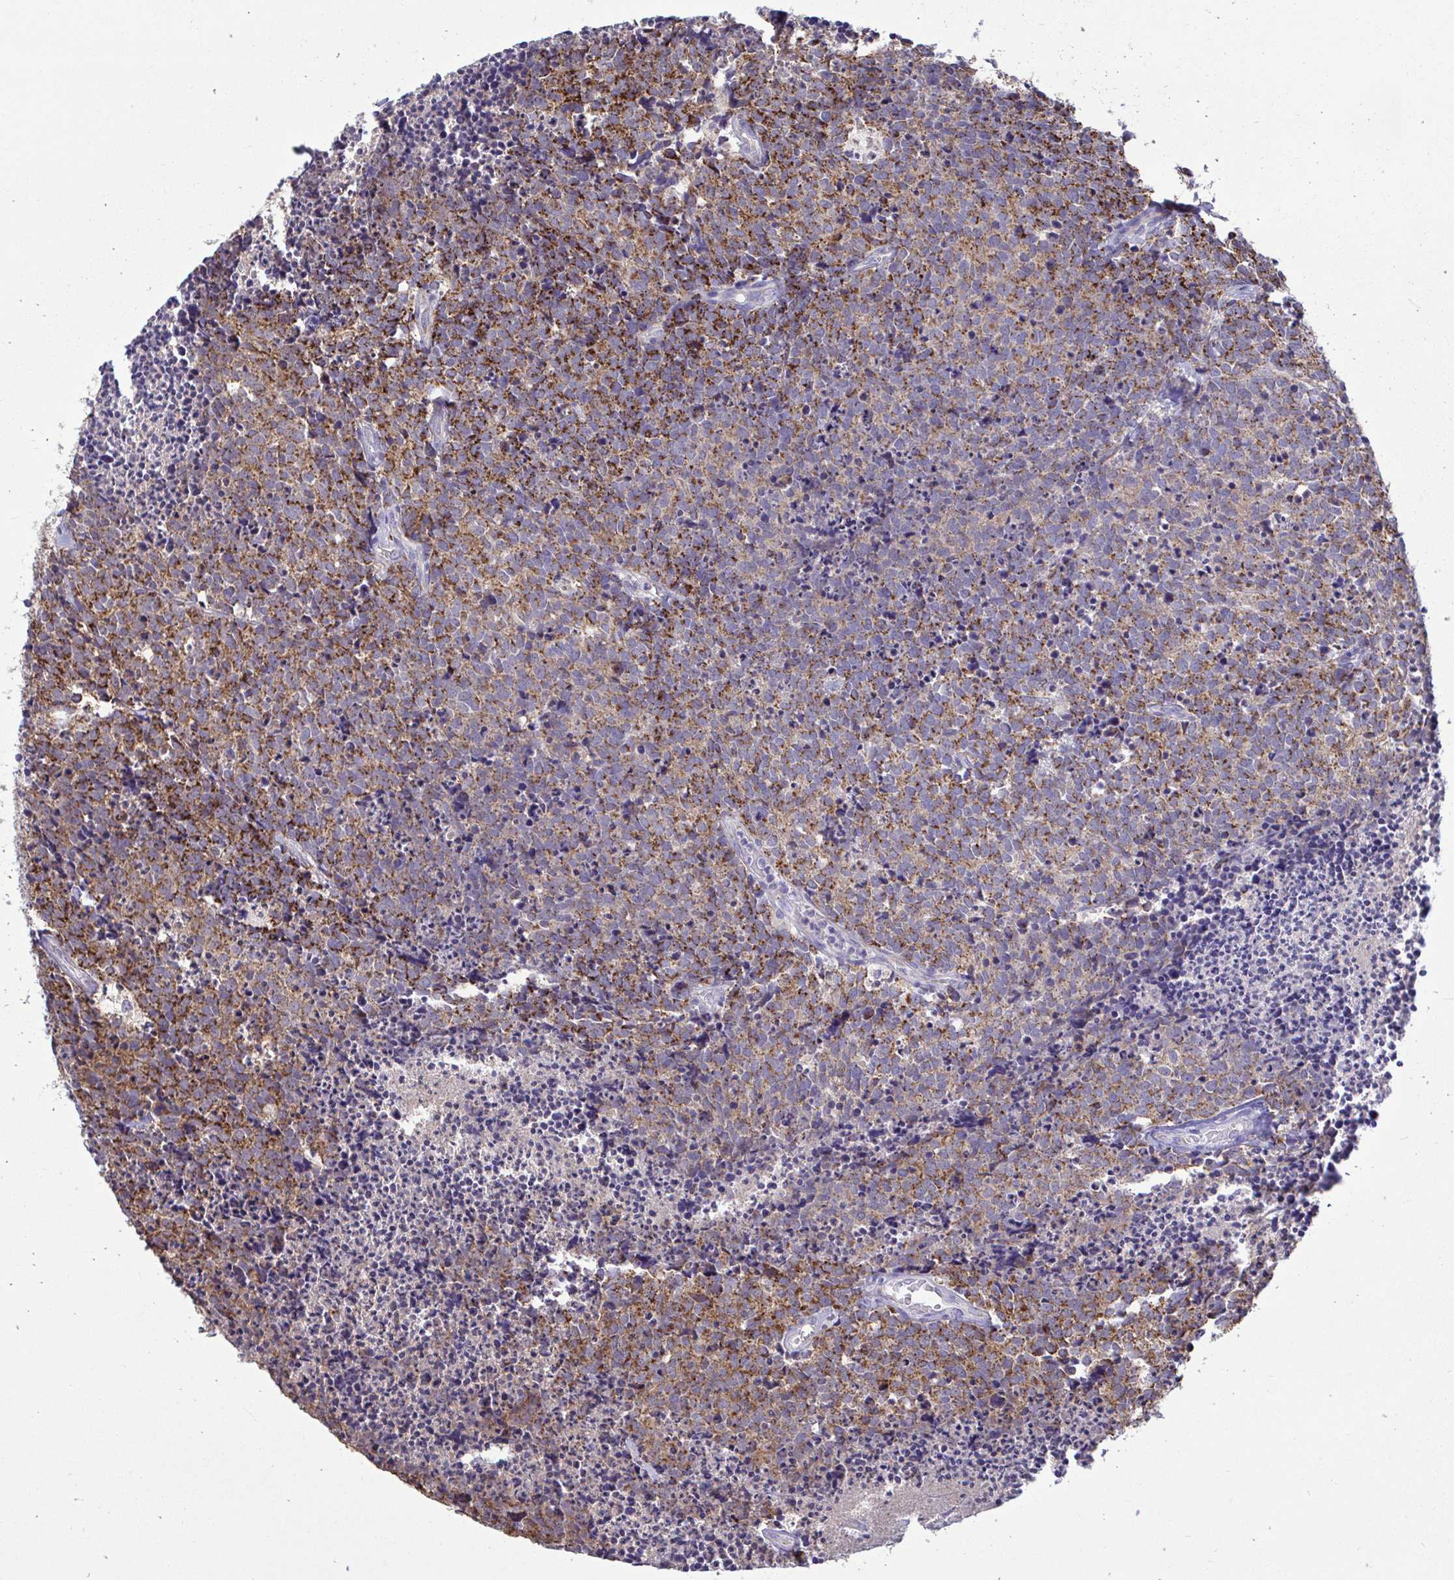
{"staining": {"intensity": "moderate", "quantity": ">75%", "location": "cytoplasmic/membranous"}, "tissue": "carcinoid", "cell_type": "Tumor cells", "image_type": "cancer", "snomed": [{"axis": "morphology", "description": "Carcinoid, malignant, NOS"}, {"axis": "topography", "description": "Skin"}], "caption": "Immunohistochemistry (IHC) micrograph of neoplastic tissue: human carcinoid (malignant) stained using immunohistochemistry exhibits medium levels of moderate protein expression localized specifically in the cytoplasmic/membranous of tumor cells, appearing as a cytoplasmic/membranous brown color.", "gene": "SARS2", "patient": {"sex": "female", "age": 79}}